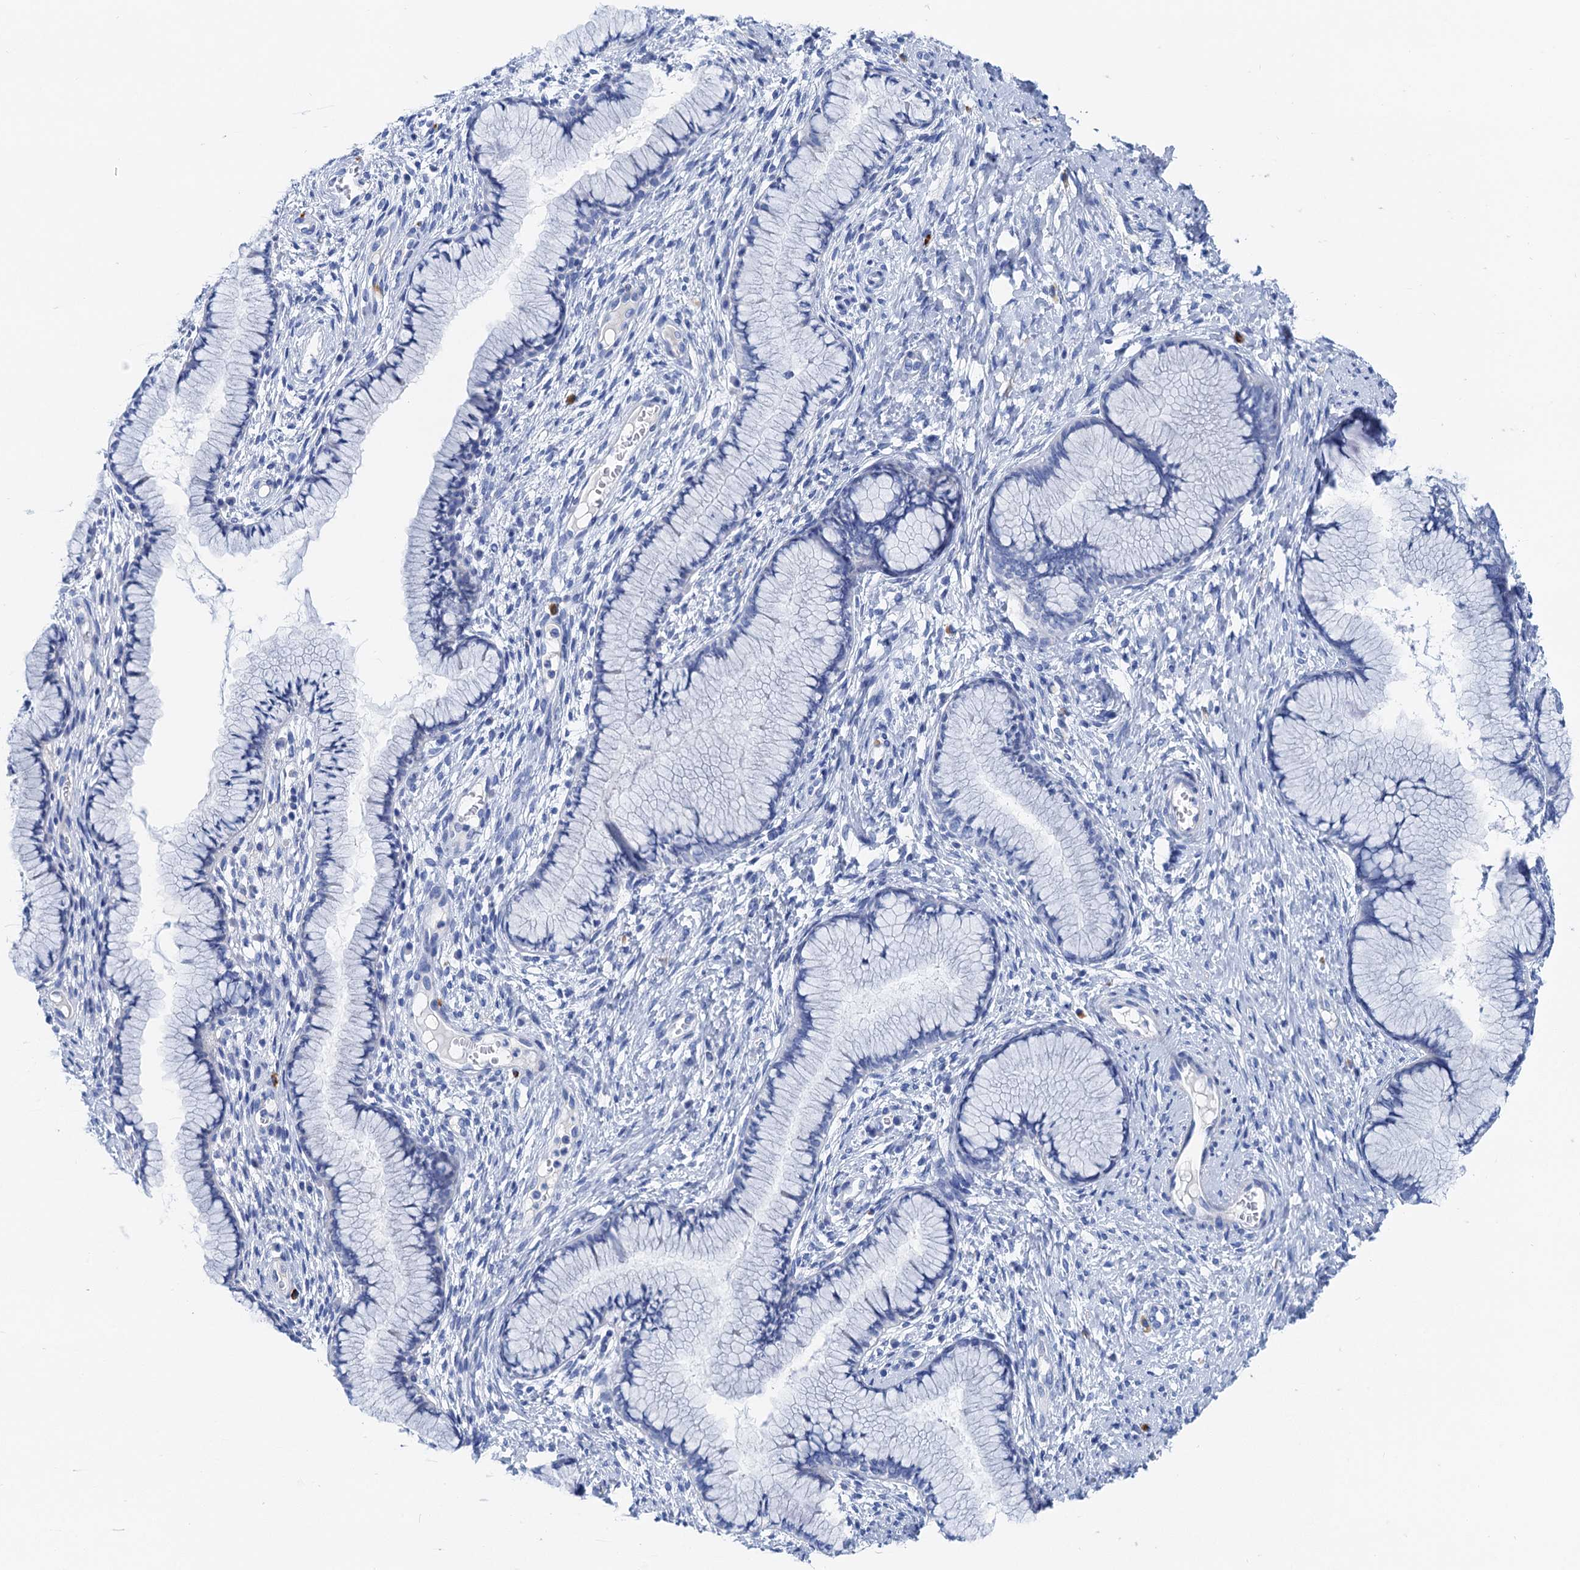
{"staining": {"intensity": "negative", "quantity": "none", "location": "none"}, "tissue": "cervix", "cell_type": "Glandular cells", "image_type": "normal", "snomed": [{"axis": "morphology", "description": "Normal tissue, NOS"}, {"axis": "topography", "description": "Cervix"}], "caption": "Glandular cells are negative for brown protein staining in benign cervix. Brightfield microscopy of immunohistochemistry stained with DAB (3,3'-diaminobenzidine) (brown) and hematoxylin (blue), captured at high magnification.", "gene": "NLRP10", "patient": {"sex": "female", "age": 42}}